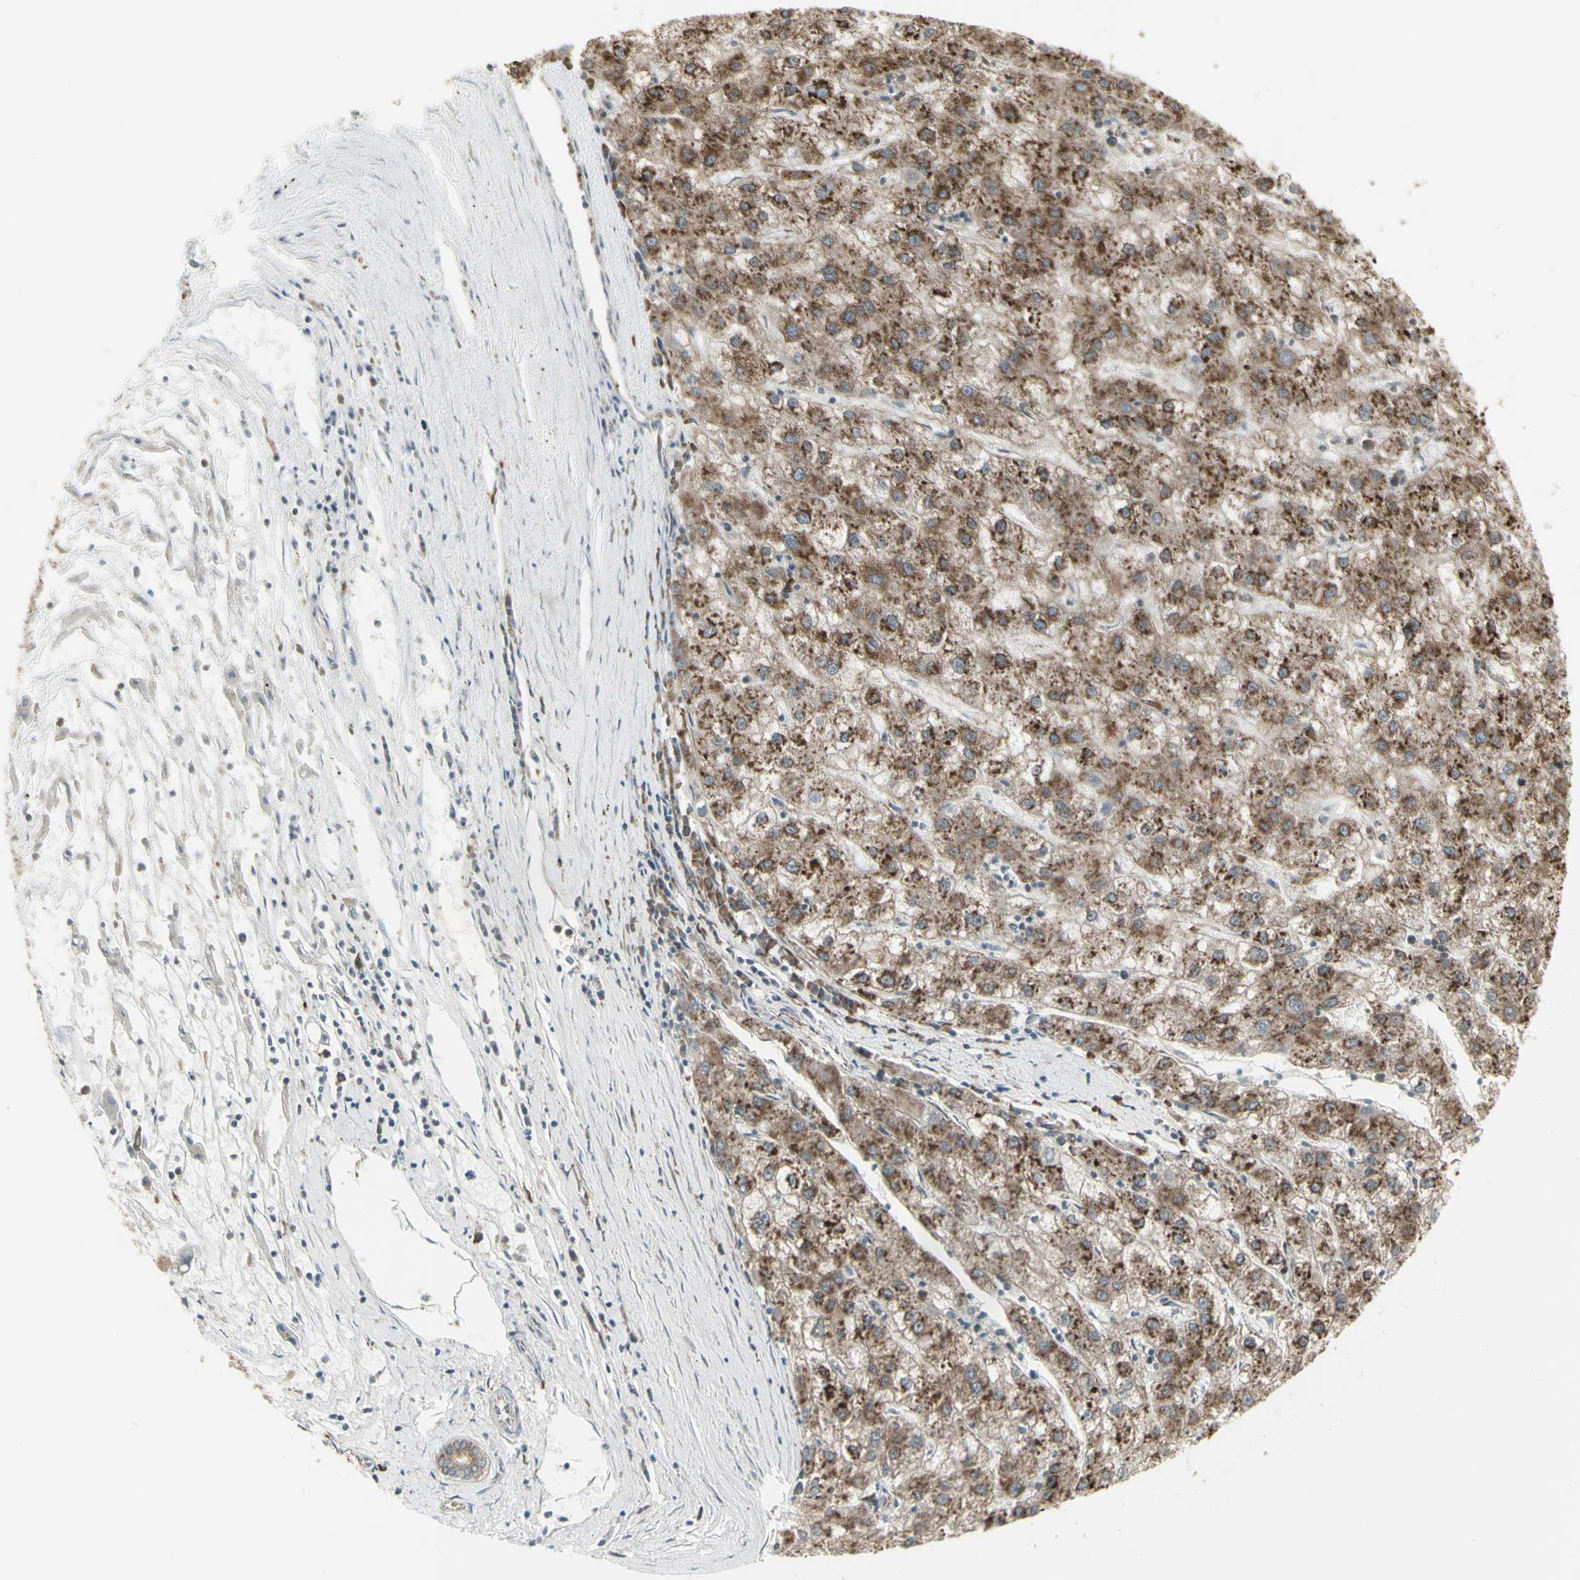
{"staining": {"intensity": "moderate", "quantity": ">75%", "location": "cytoplasmic/membranous"}, "tissue": "liver cancer", "cell_type": "Tumor cells", "image_type": "cancer", "snomed": [{"axis": "morphology", "description": "Carcinoma, Hepatocellular, NOS"}, {"axis": "topography", "description": "Liver"}], "caption": "Liver cancer tissue displays moderate cytoplasmic/membranous positivity in about >75% of tumor cells", "gene": "FKBP3", "patient": {"sex": "male", "age": 72}}